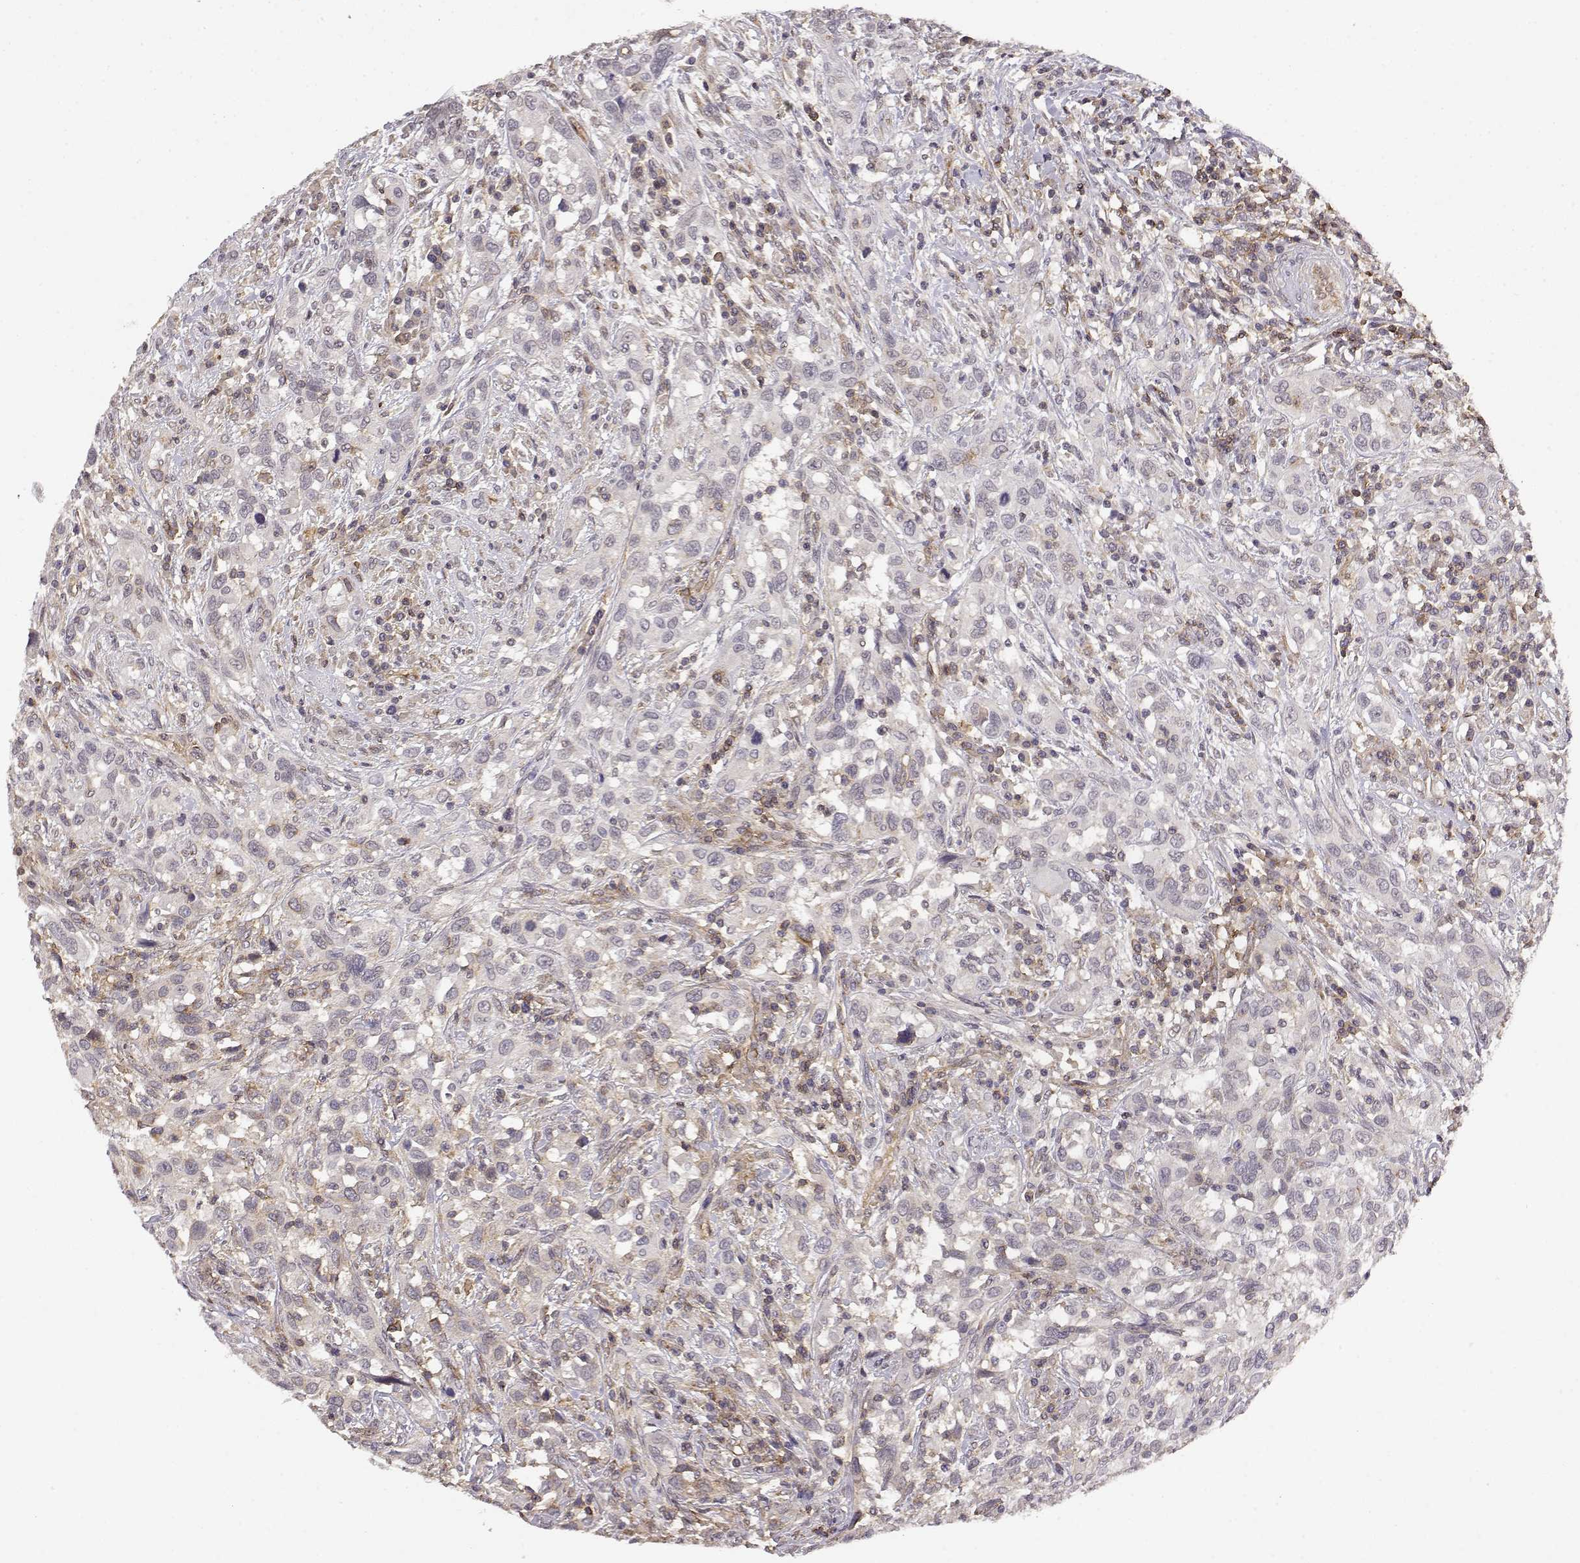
{"staining": {"intensity": "negative", "quantity": "none", "location": "none"}, "tissue": "urothelial cancer", "cell_type": "Tumor cells", "image_type": "cancer", "snomed": [{"axis": "morphology", "description": "Urothelial carcinoma, NOS"}, {"axis": "morphology", "description": "Urothelial carcinoma, High grade"}, {"axis": "topography", "description": "Urinary bladder"}], "caption": "Micrograph shows no protein expression in tumor cells of urothelial cancer tissue. (DAB immunohistochemistry (IHC) visualized using brightfield microscopy, high magnification).", "gene": "IFITM1", "patient": {"sex": "female", "age": 64}}